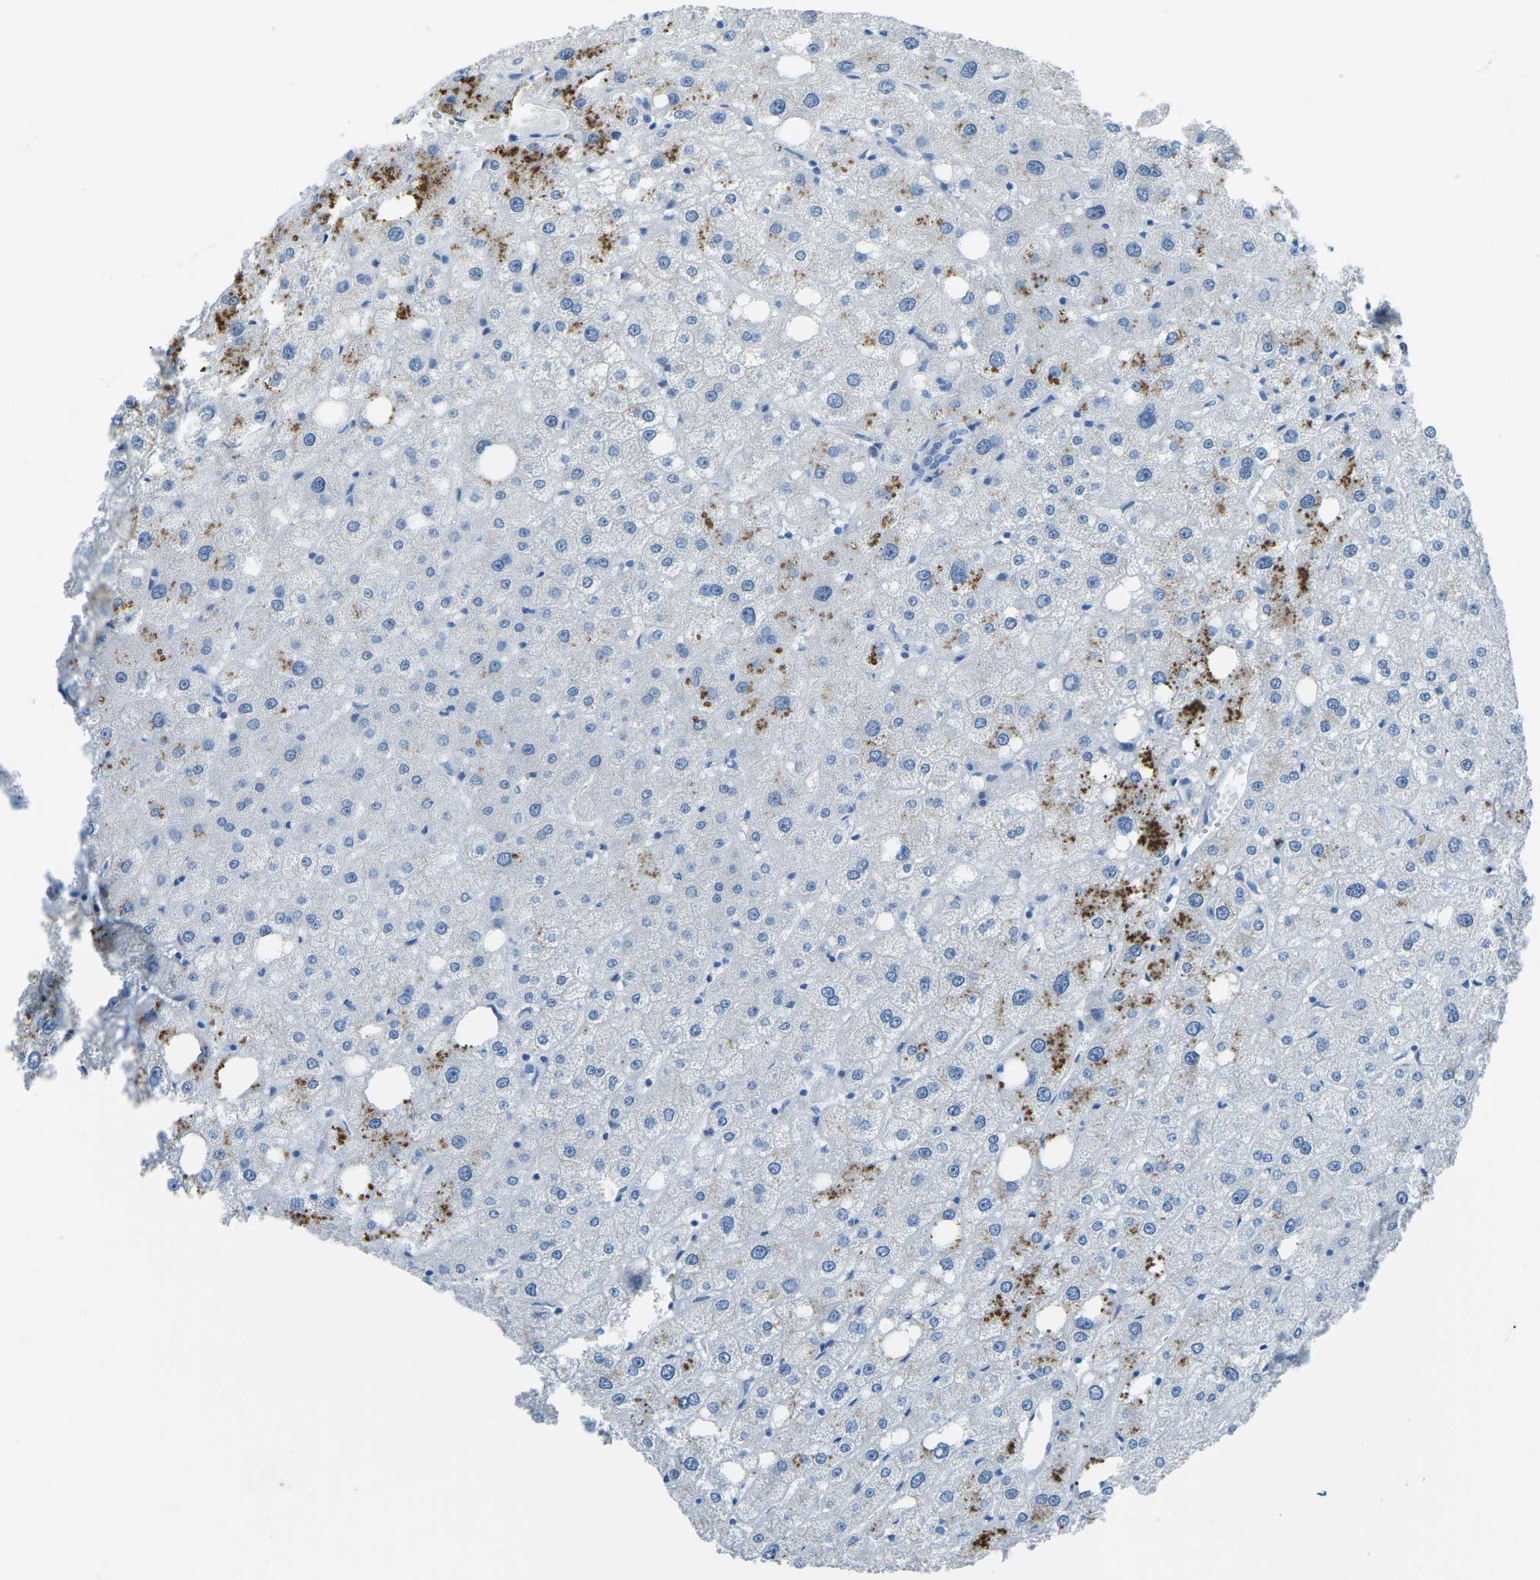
{"staining": {"intensity": "negative", "quantity": "none", "location": "none"}, "tissue": "liver", "cell_type": "Cholangiocytes", "image_type": "normal", "snomed": [{"axis": "morphology", "description": "Normal tissue, NOS"}, {"axis": "topography", "description": "Liver"}], "caption": "Cholangiocytes show no significant positivity in unremarkable liver.", "gene": "MYH8", "patient": {"sex": "male", "age": 73}}